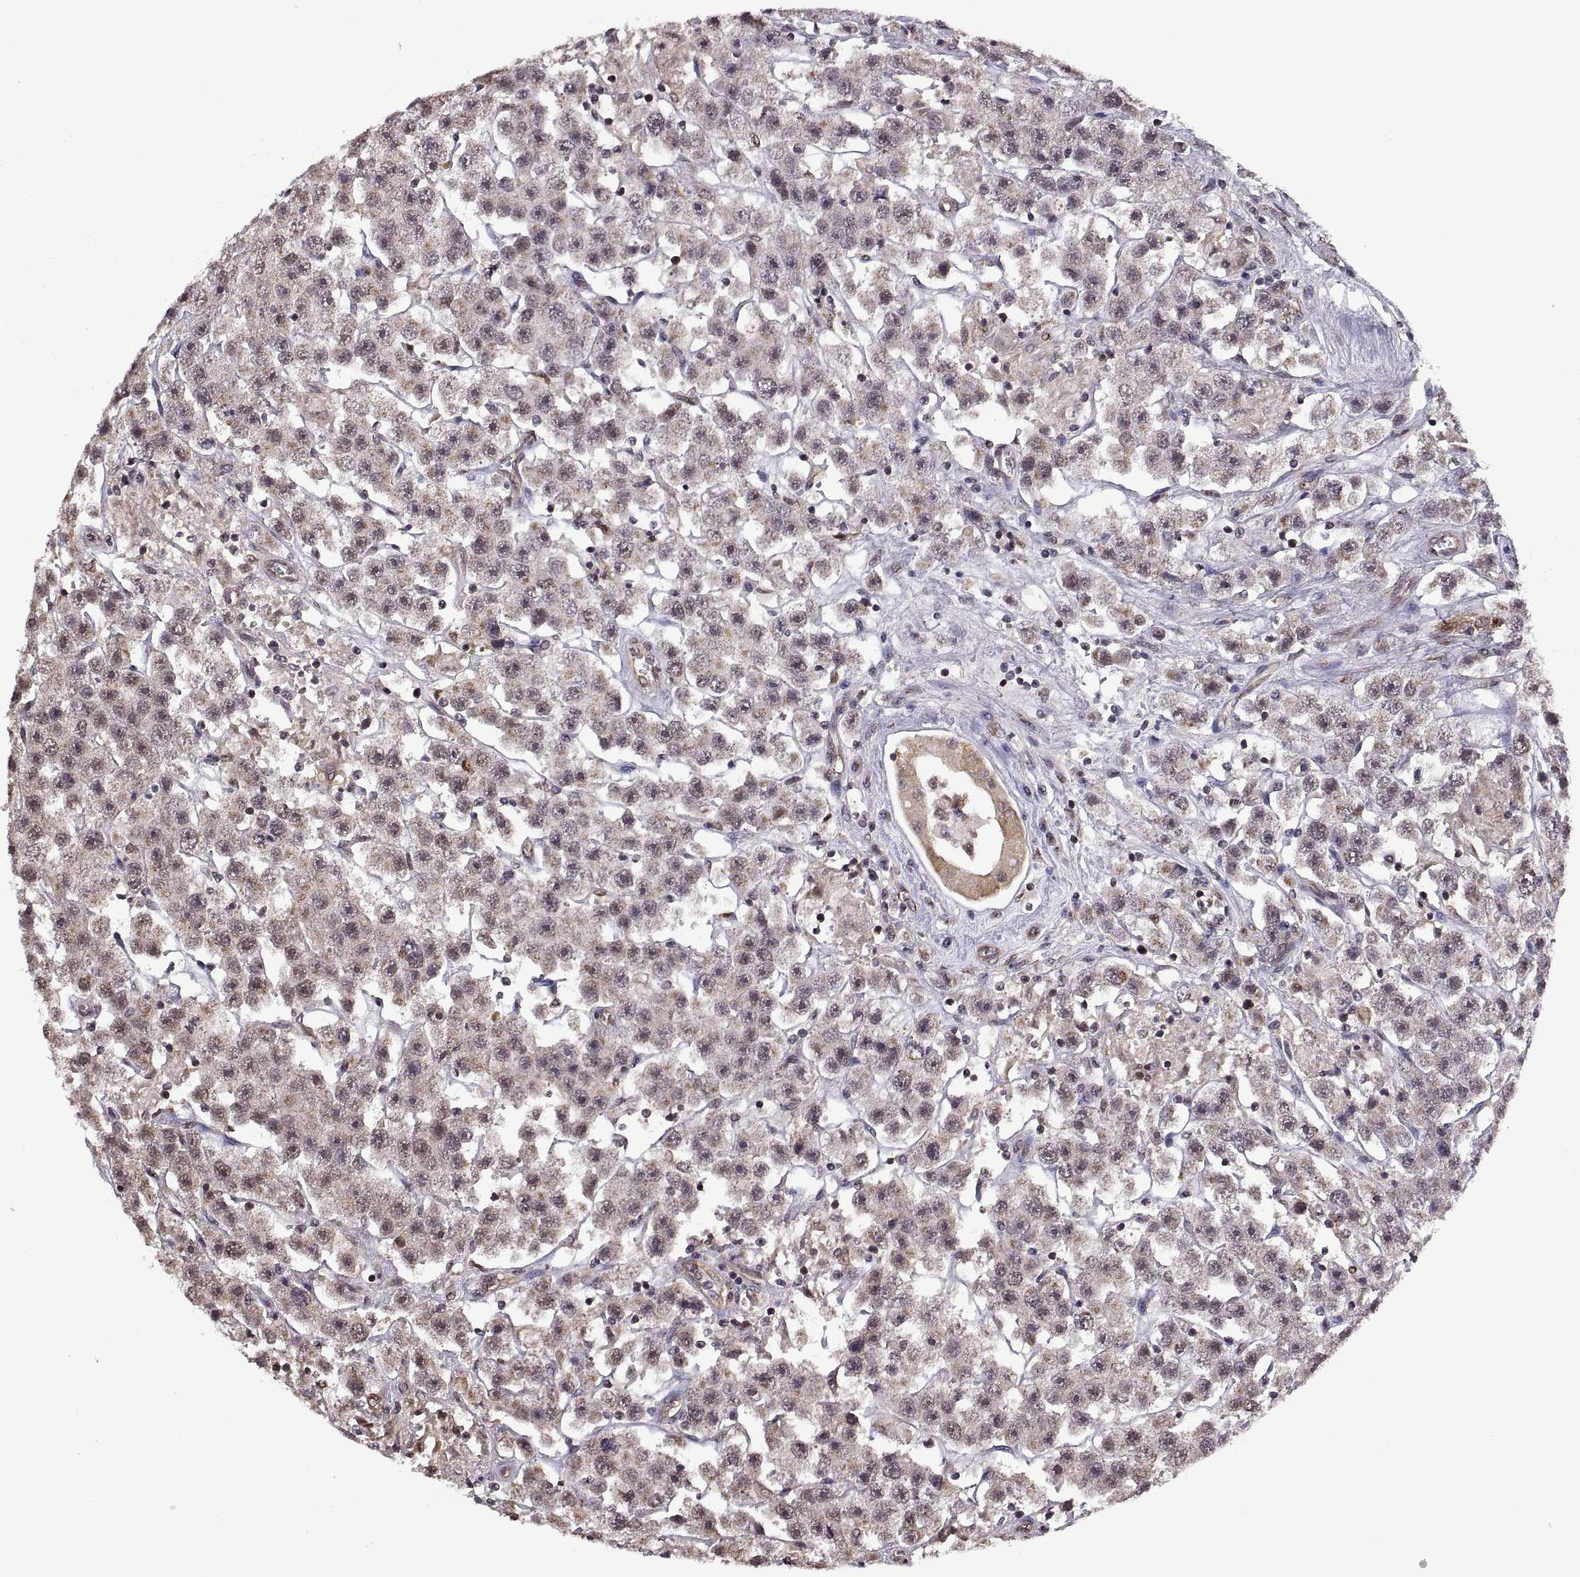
{"staining": {"intensity": "weak", "quantity": "25%-75%", "location": "cytoplasmic/membranous"}, "tissue": "testis cancer", "cell_type": "Tumor cells", "image_type": "cancer", "snomed": [{"axis": "morphology", "description": "Seminoma, NOS"}, {"axis": "topography", "description": "Testis"}], "caption": "The immunohistochemical stain shows weak cytoplasmic/membranous staining in tumor cells of testis seminoma tissue.", "gene": "ARRB1", "patient": {"sex": "male", "age": 45}}